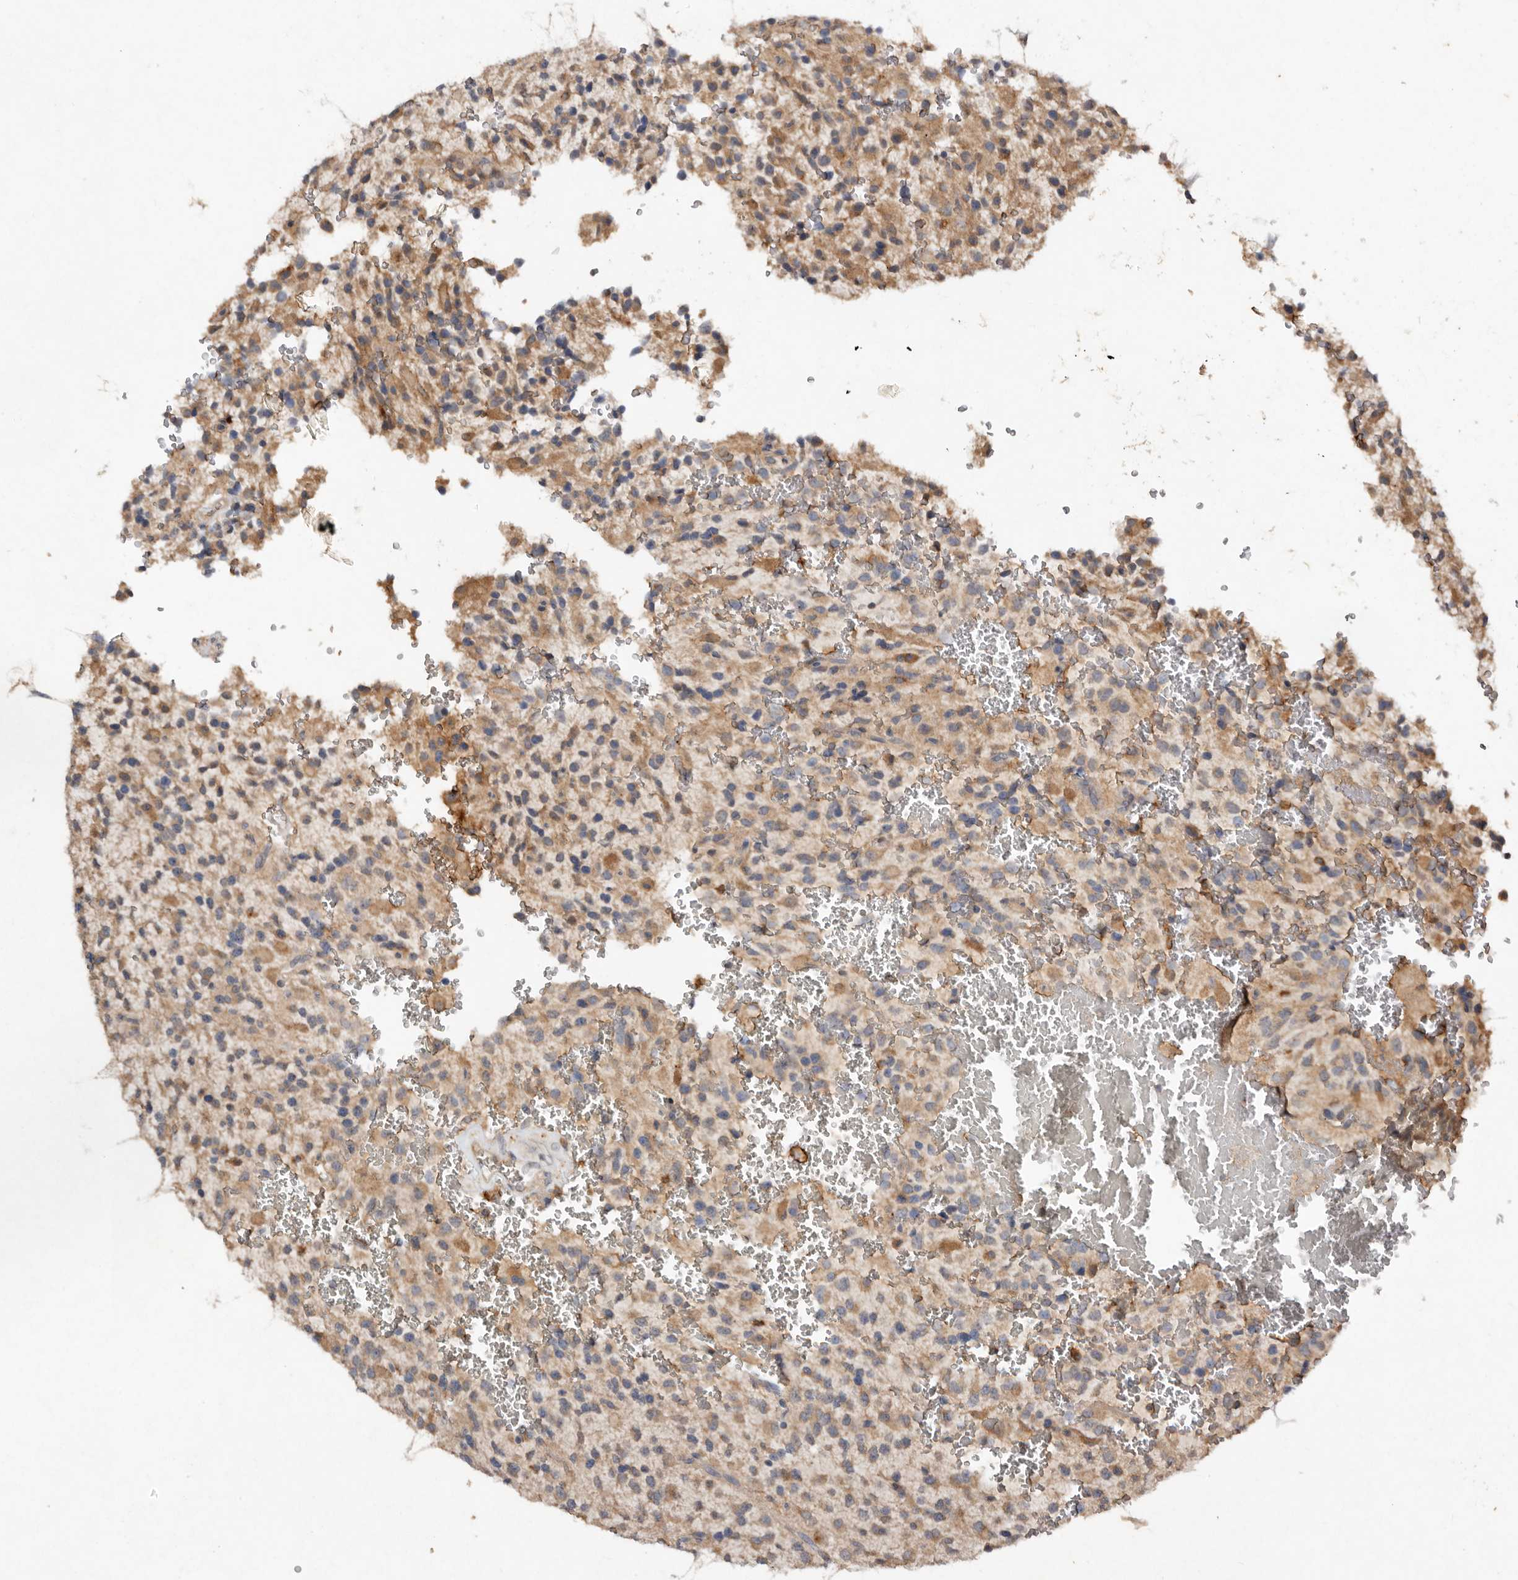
{"staining": {"intensity": "weak", "quantity": "25%-75%", "location": "cytoplasmic/membranous"}, "tissue": "glioma", "cell_type": "Tumor cells", "image_type": "cancer", "snomed": [{"axis": "morphology", "description": "Glioma, malignant, High grade"}, {"axis": "topography", "description": "Brain"}], "caption": "IHC micrograph of neoplastic tissue: malignant glioma (high-grade) stained using IHC shows low levels of weak protein expression localized specifically in the cytoplasmic/membranous of tumor cells, appearing as a cytoplasmic/membranous brown color.", "gene": "EDEM1", "patient": {"sex": "male", "age": 34}}